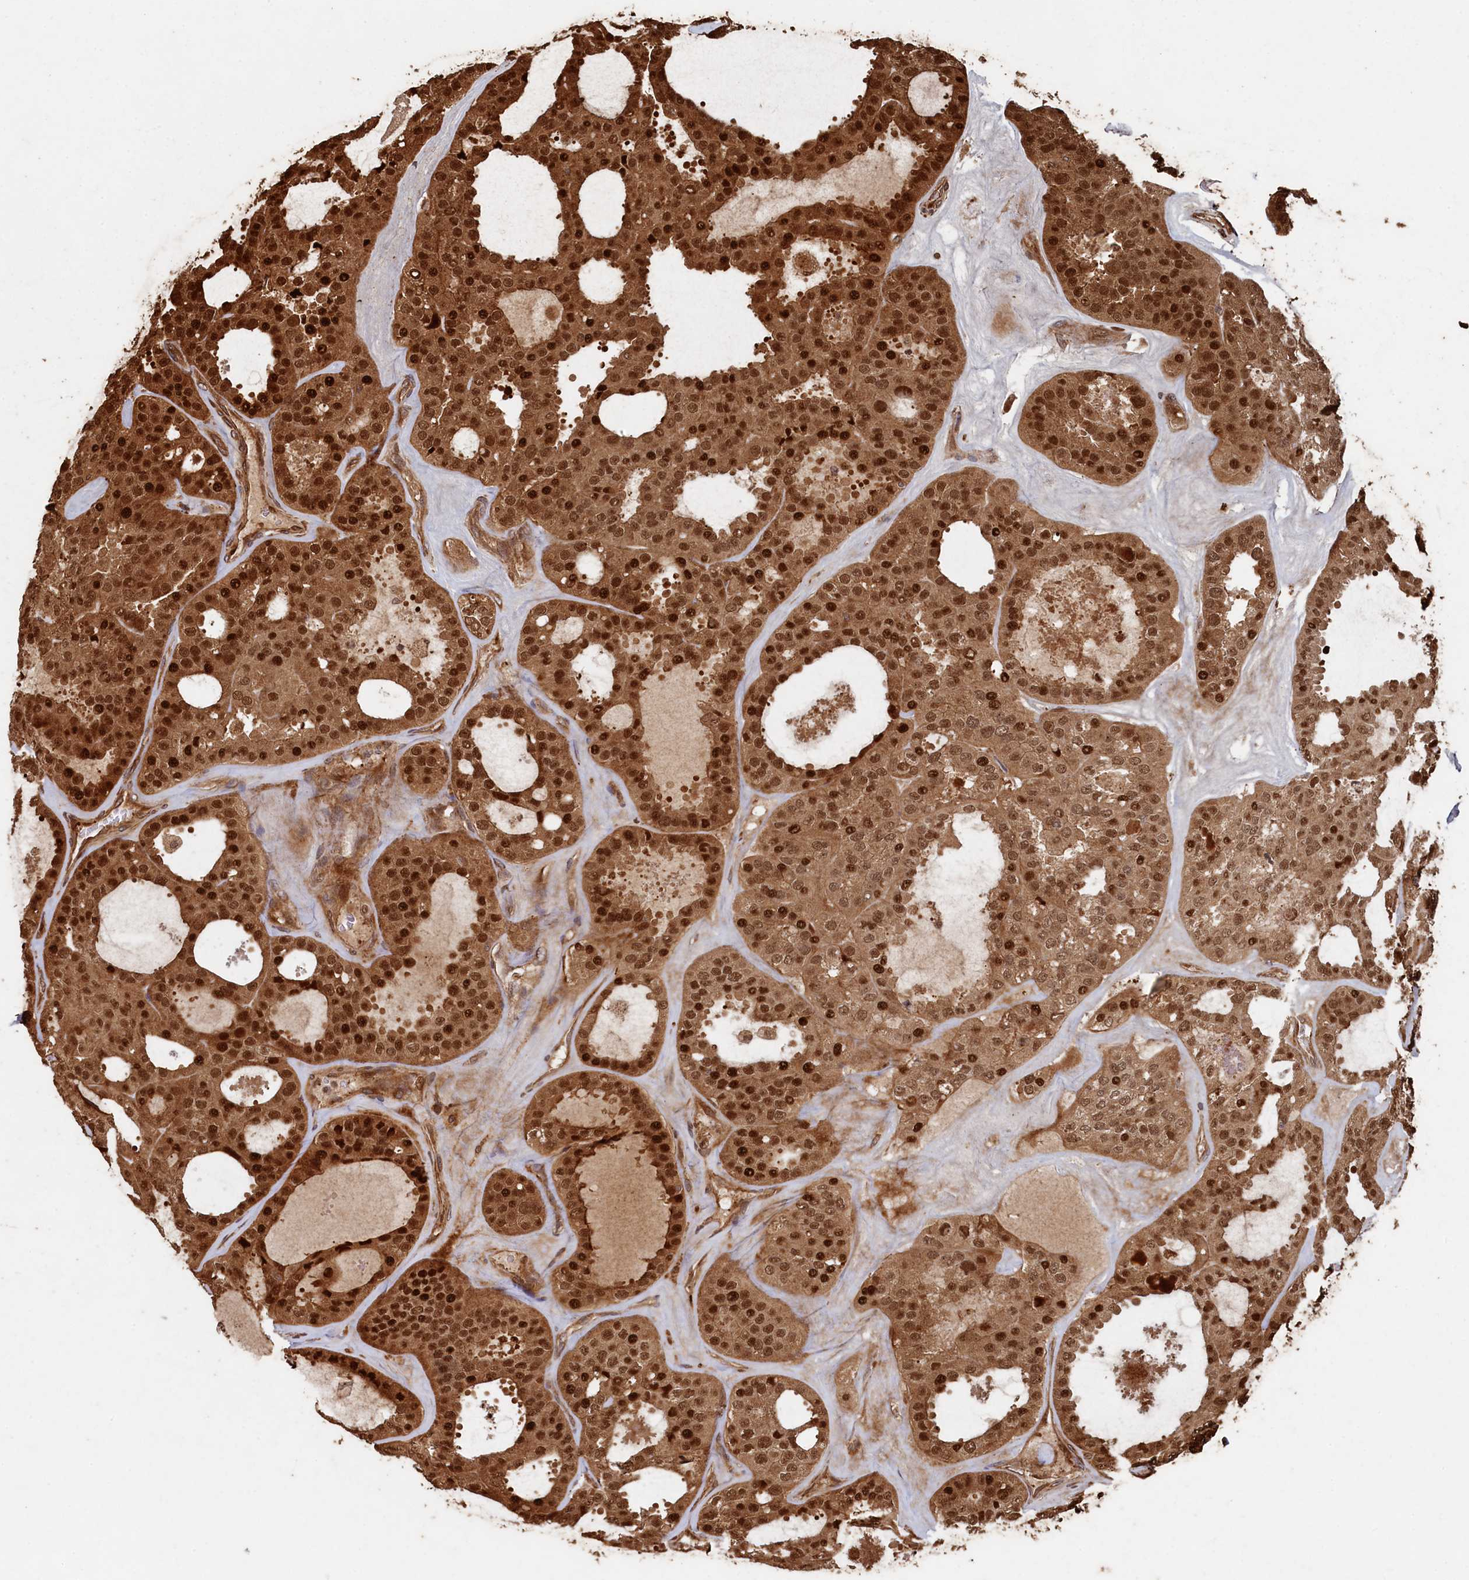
{"staining": {"intensity": "strong", "quantity": ">75%", "location": "cytoplasmic/membranous,nuclear"}, "tissue": "thyroid cancer", "cell_type": "Tumor cells", "image_type": "cancer", "snomed": [{"axis": "morphology", "description": "Follicular adenoma carcinoma, NOS"}, {"axis": "topography", "description": "Thyroid gland"}], "caption": "Immunohistochemical staining of thyroid follicular adenoma carcinoma demonstrates high levels of strong cytoplasmic/membranous and nuclear expression in about >75% of tumor cells.", "gene": "PIGN", "patient": {"sex": "male", "age": 75}}